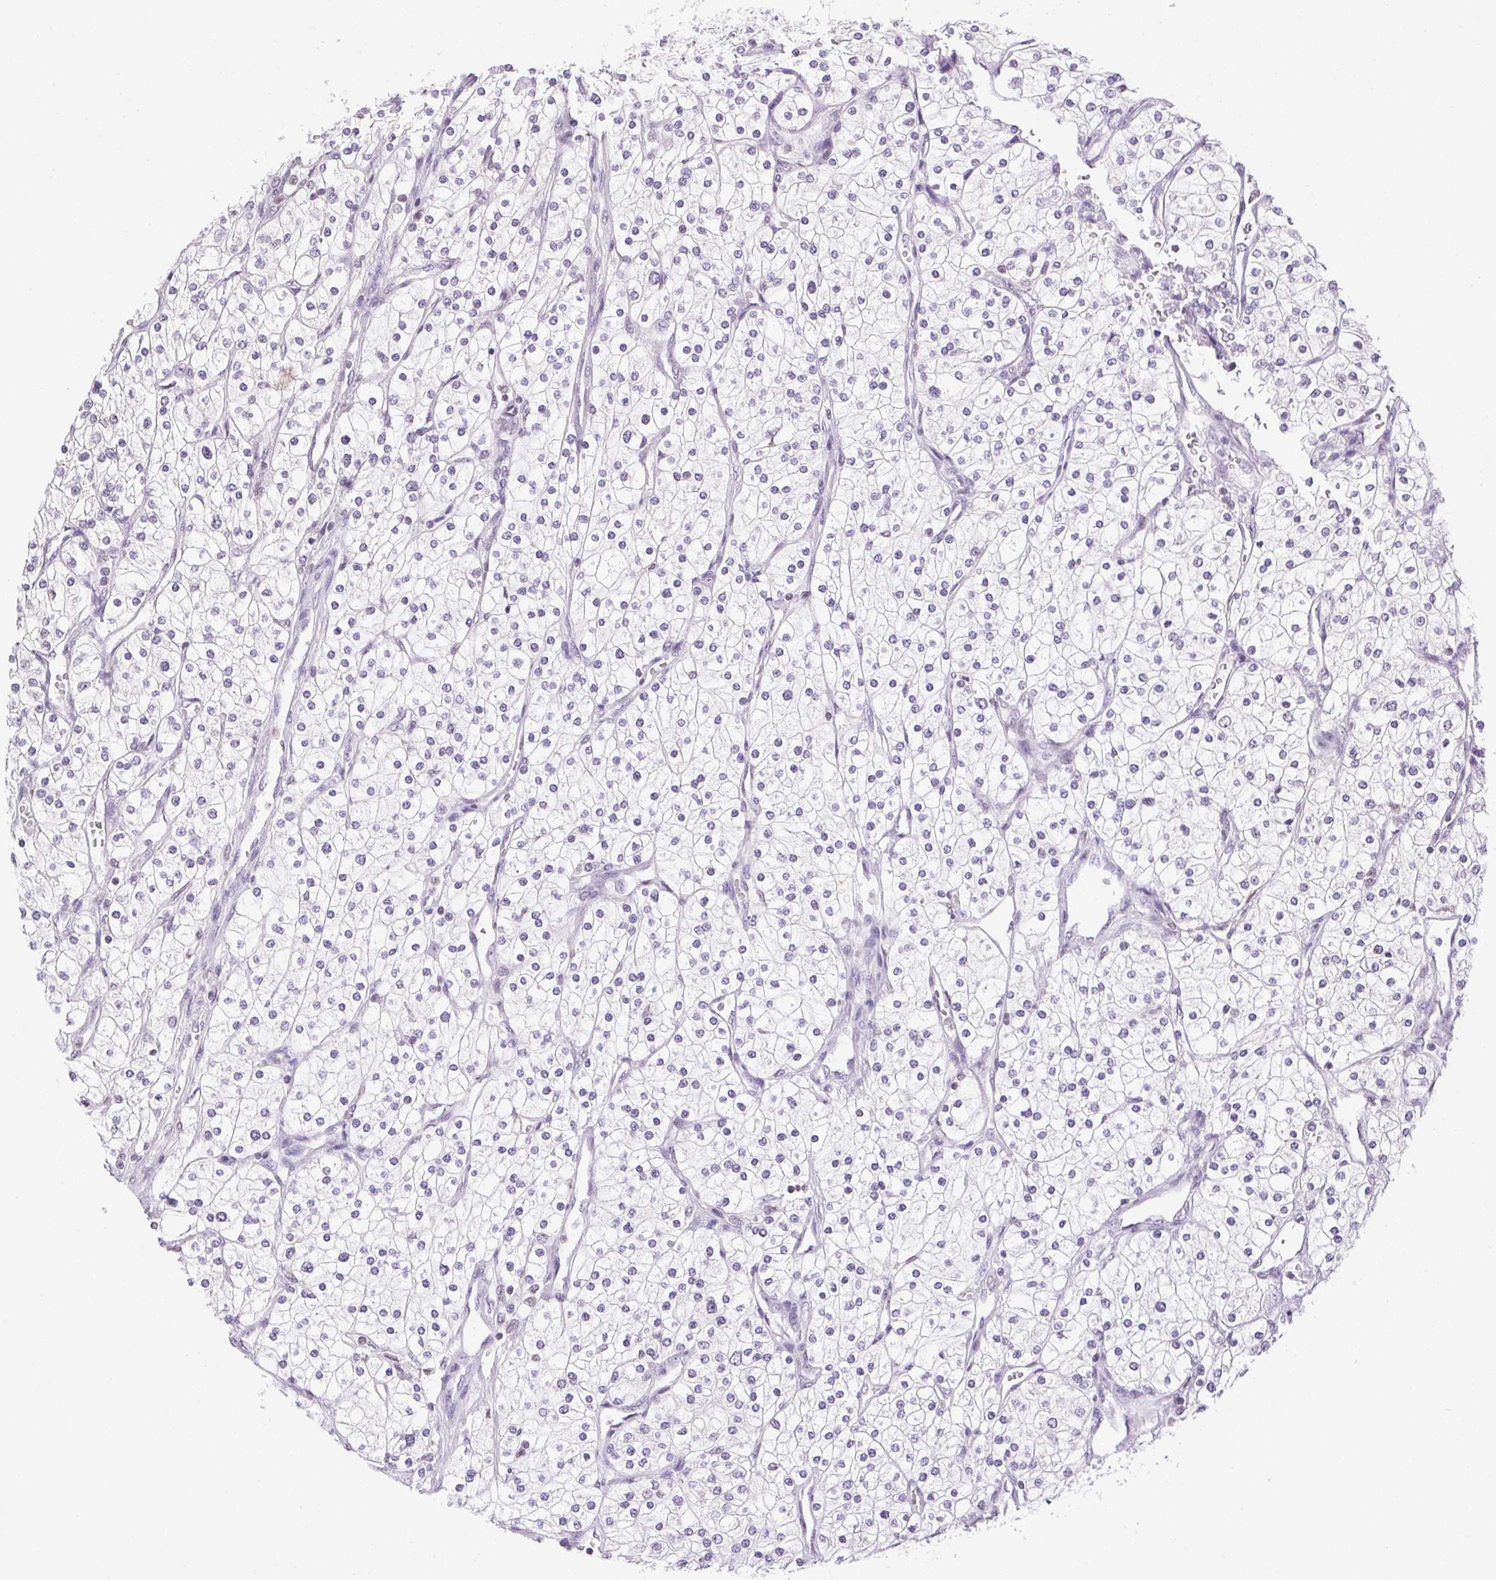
{"staining": {"intensity": "negative", "quantity": "none", "location": "none"}, "tissue": "renal cancer", "cell_type": "Tumor cells", "image_type": "cancer", "snomed": [{"axis": "morphology", "description": "Adenocarcinoma, NOS"}, {"axis": "topography", "description": "Kidney"}], "caption": "DAB immunohistochemical staining of renal adenocarcinoma reveals no significant staining in tumor cells.", "gene": "PRL", "patient": {"sex": "male", "age": 80}}